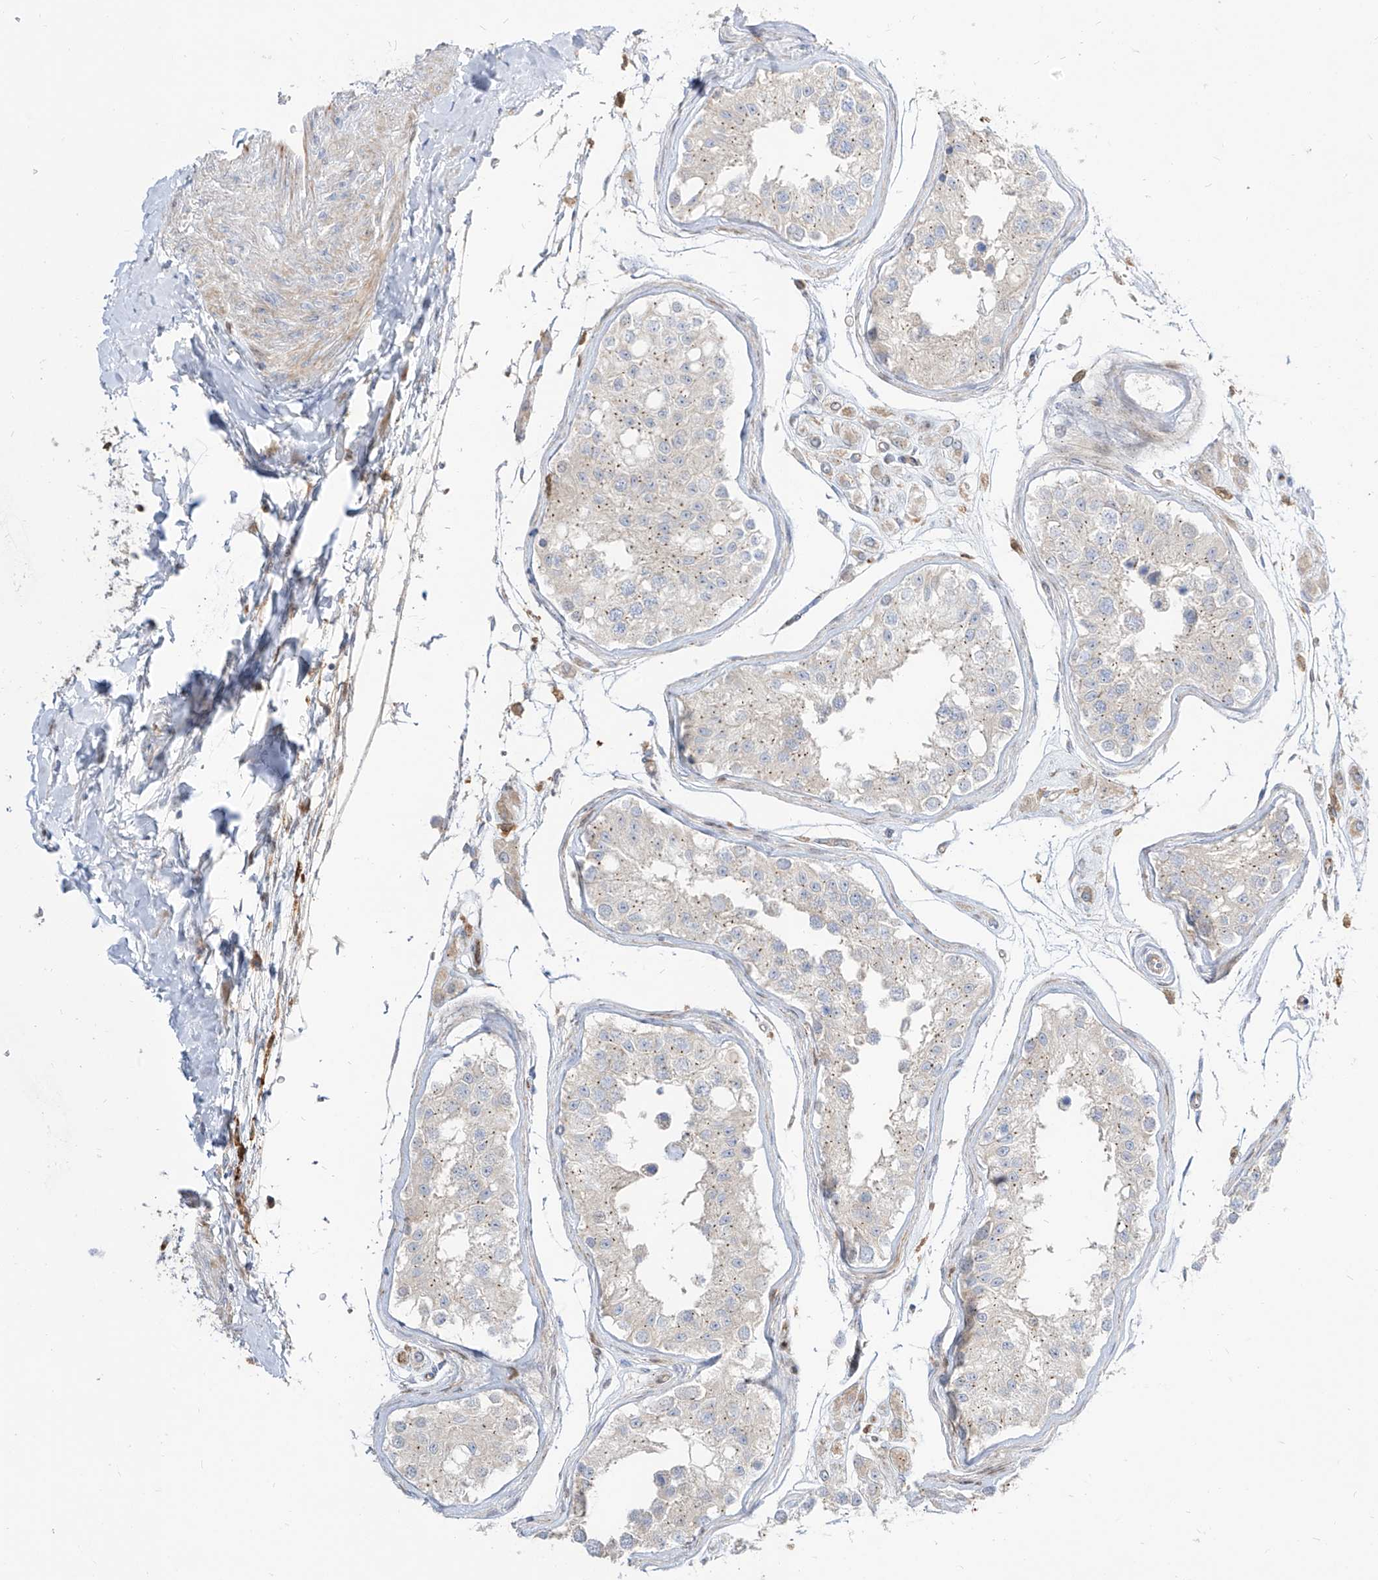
{"staining": {"intensity": "weak", "quantity": "<25%", "location": "cytoplasmic/membranous"}, "tissue": "testis", "cell_type": "Cells in seminiferous ducts", "image_type": "normal", "snomed": [{"axis": "morphology", "description": "Normal tissue, NOS"}, {"axis": "morphology", "description": "Adenocarcinoma, metastatic, NOS"}, {"axis": "topography", "description": "Testis"}], "caption": "Photomicrograph shows no protein expression in cells in seminiferous ducts of unremarkable testis. The staining is performed using DAB brown chromogen with nuclei counter-stained in using hematoxylin.", "gene": "KYNU", "patient": {"sex": "male", "age": 26}}